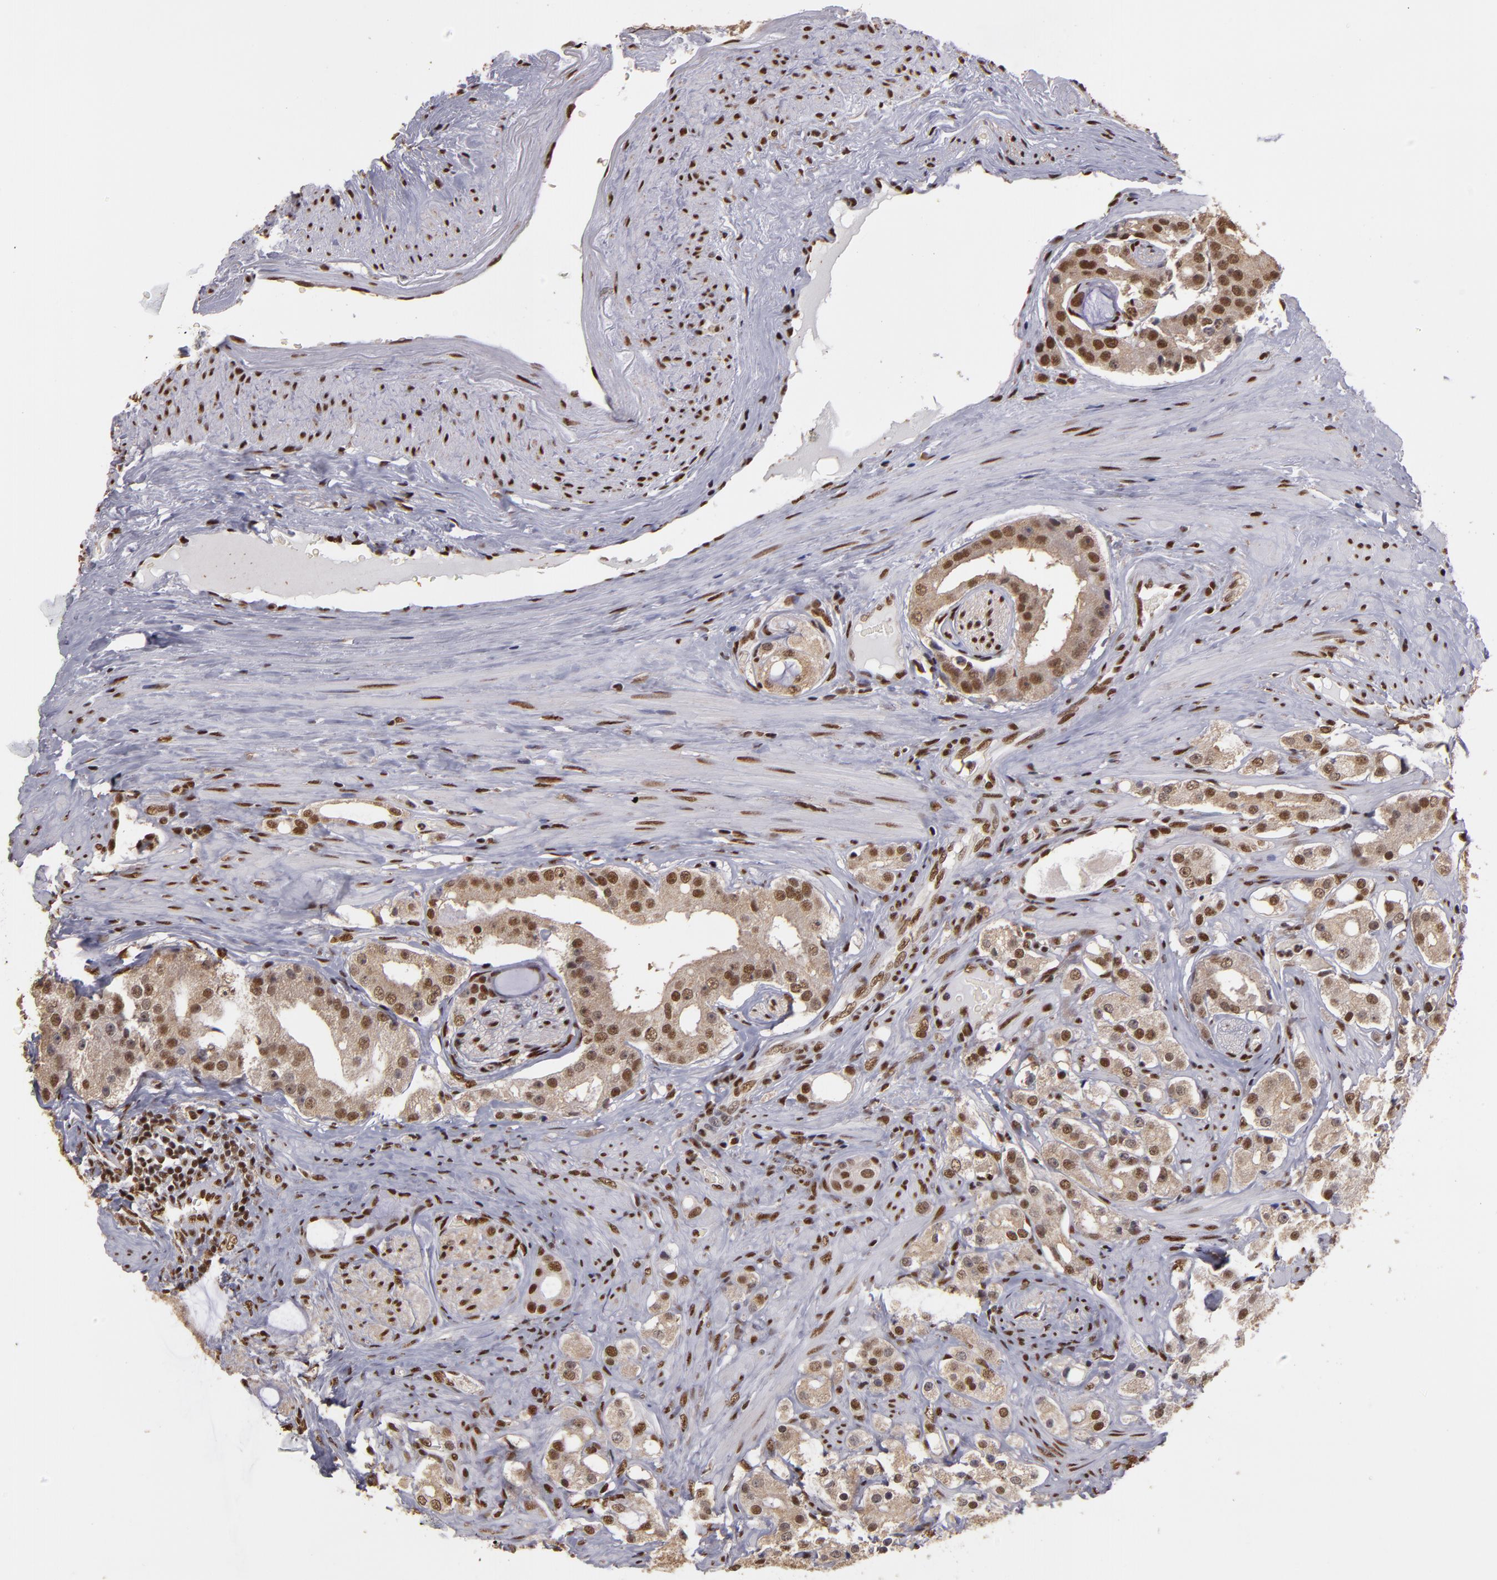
{"staining": {"intensity": "moderate", "quantity": ">75%", "location": "cytoplasmic/membranous,nuclear"}, "tissue": "prostate cancer", "cell_type": "Tumor cells", "image_type": "cancer", "snomed": [{"axis": "morphology", "description": "Adenocarcinoma, High grade"}, {"axis": "topography", "description": "Prostate"}], "caption": "DAB (3,3'-diaminobenzidine) immunohistochemical staining of human prostate cancer (adenocarcinoma (high-grade)) shows moderate cytoplasmic/membranous and nuclear protein positivity in approximately >75% of tumor cells.", "gene": "SP1", "patient": {"sex": "male", "age": 68}}